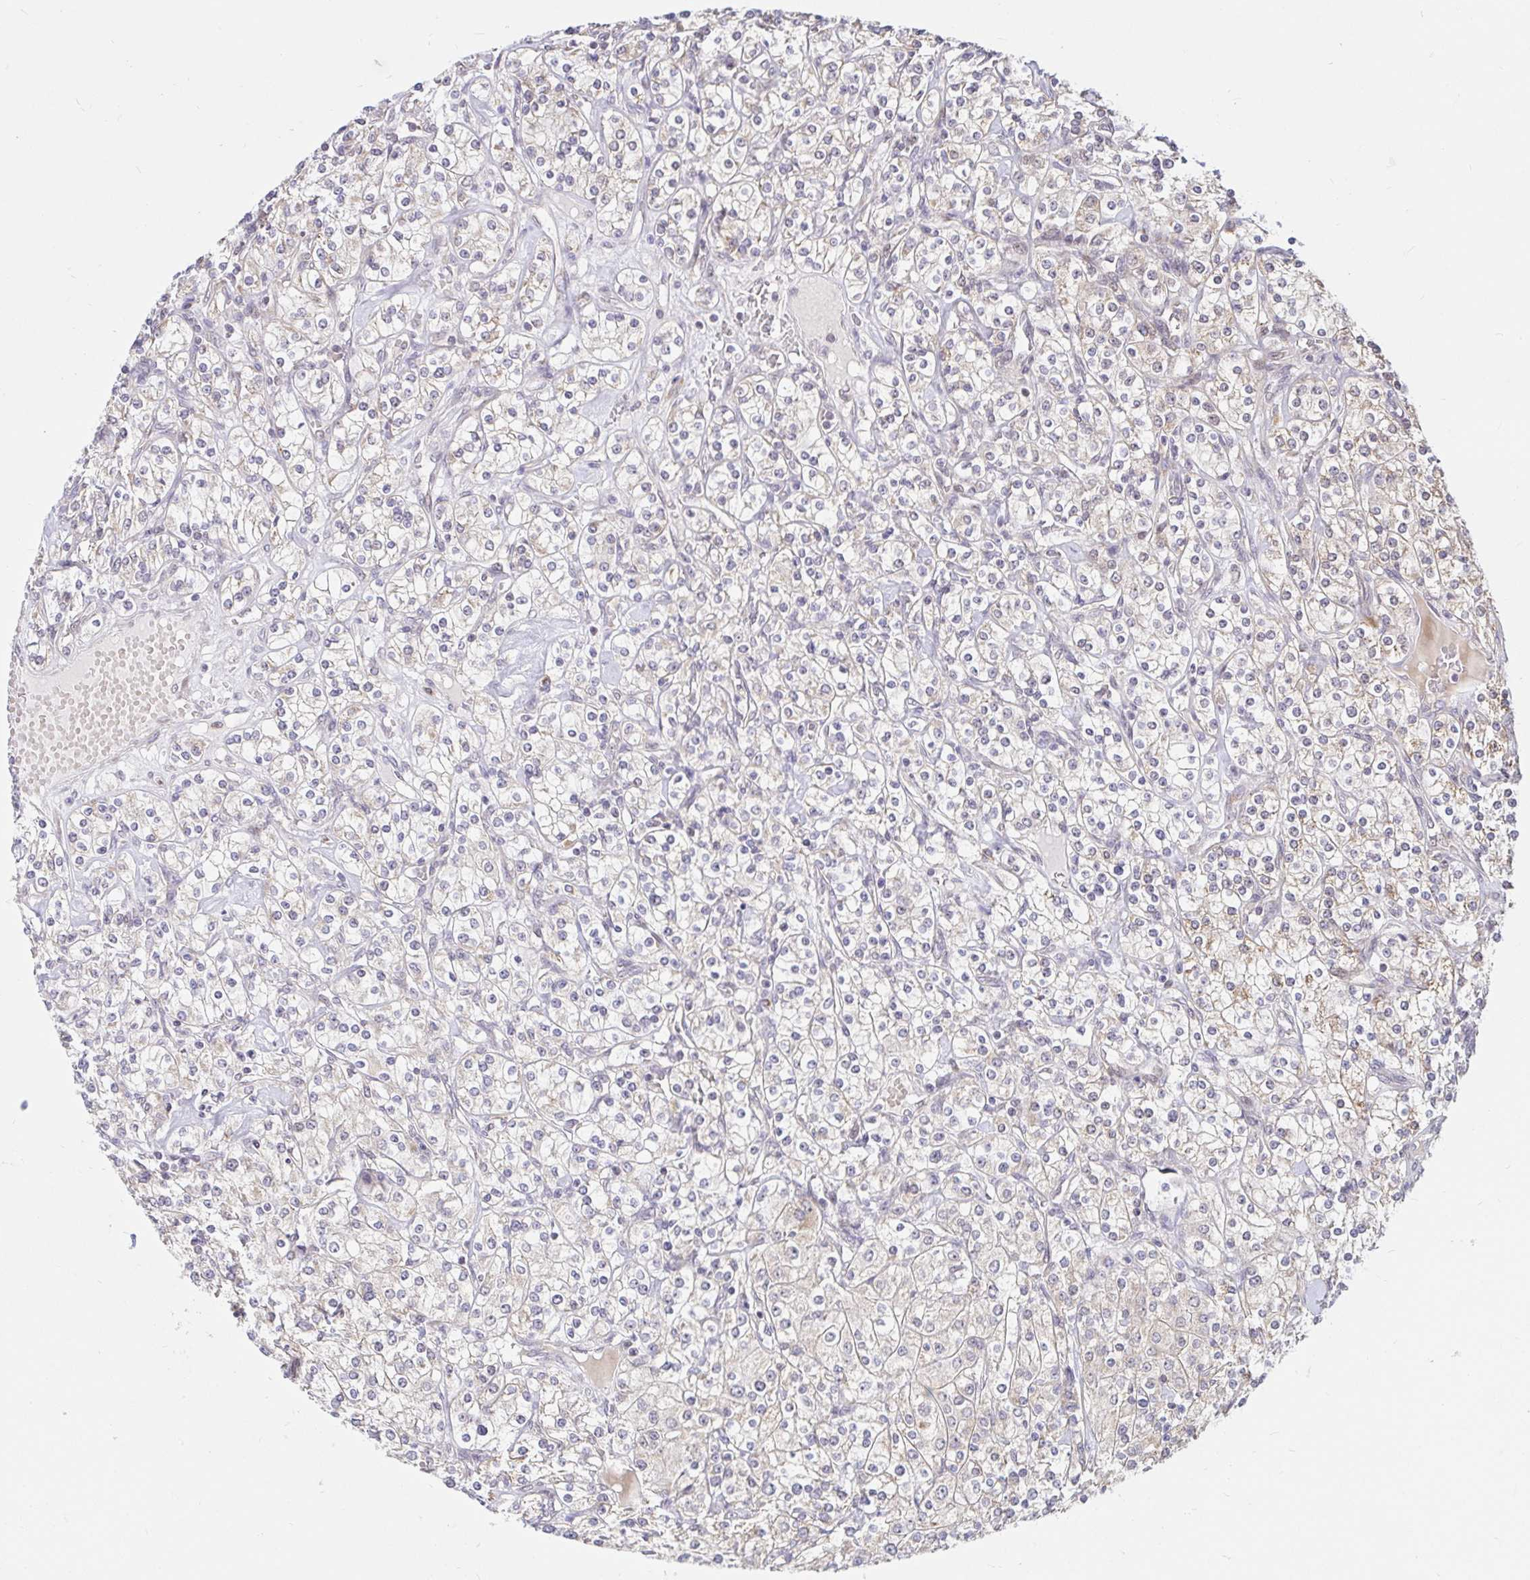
{"staining": {"intensity": "negative", "quantity": "none", "location": "none"}, "tissue": "renal cancer", "cell_type": "Tumor cells", "image_type": "cancer", "snomed": [{"axis": "morphology", "description": "Adenocarcinoma, NOS"}, {"axis": "topography", "description": "Kidney"}], "caption": "An image of human renal cancer (adenocarcinoma) is negative for staining in tumor cells.", "gene": "TIMM50", "patient": {"sex": "male", "age": 77}}